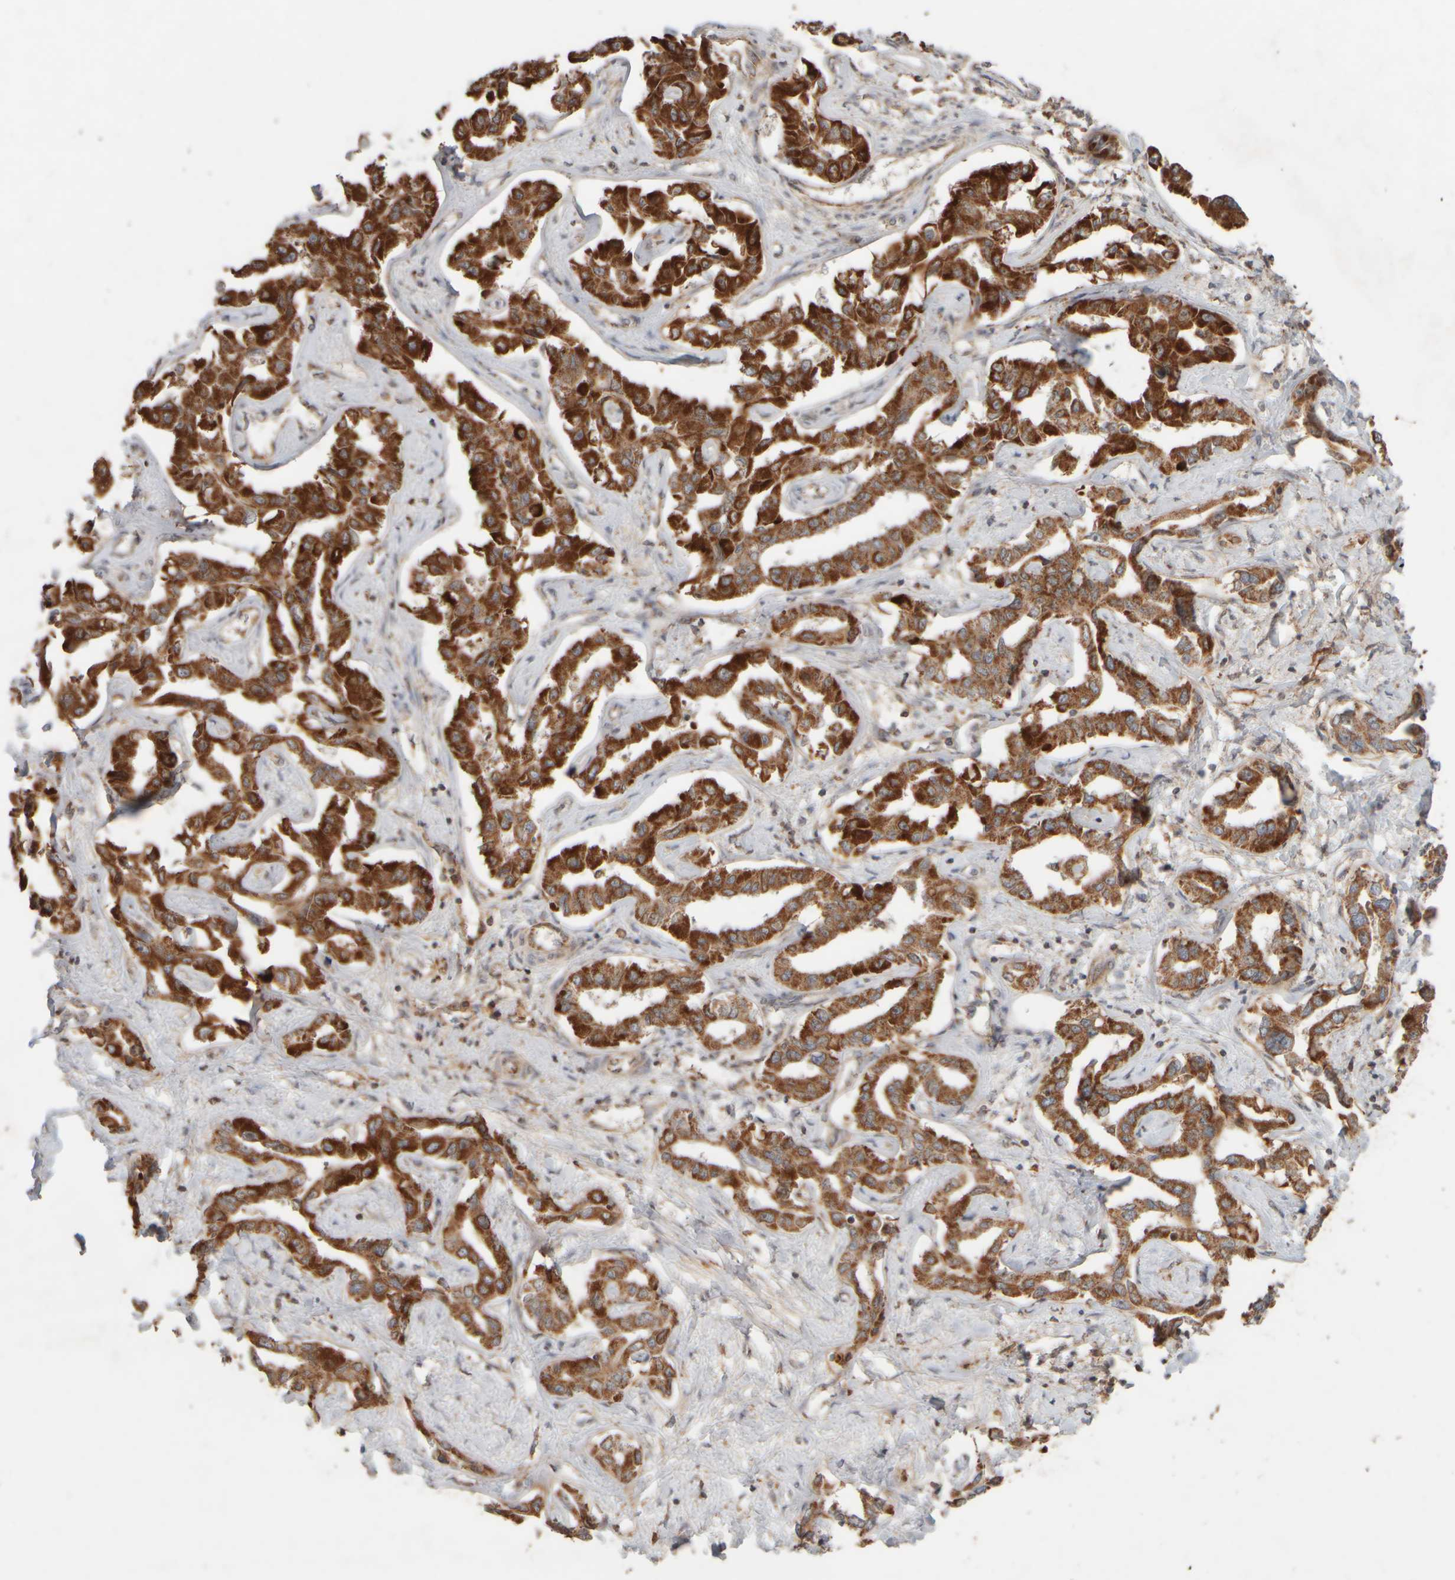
{"staining": {"intensity": "strong", "quantity": ">75%", "location": "cytoplasmic/membranous"}, "tissue": "liver cancer", "cell_type": "Tumor cells", "image_type": "cancer", "snomed": [{"axis": "morphology", "description": "Cholangiocarcinoma"}, {"axis": "topography", "description": "Liver"}], "caption": "Immunohistochemistry (IHC) of liver cancer (cholangiocarcinoma) displays high levels of strong cytoplasmic/membranous staining in about >75% of tumor cells.", "gene": "EIF2B3", "patient": {"sex": "male", "age": 59}}